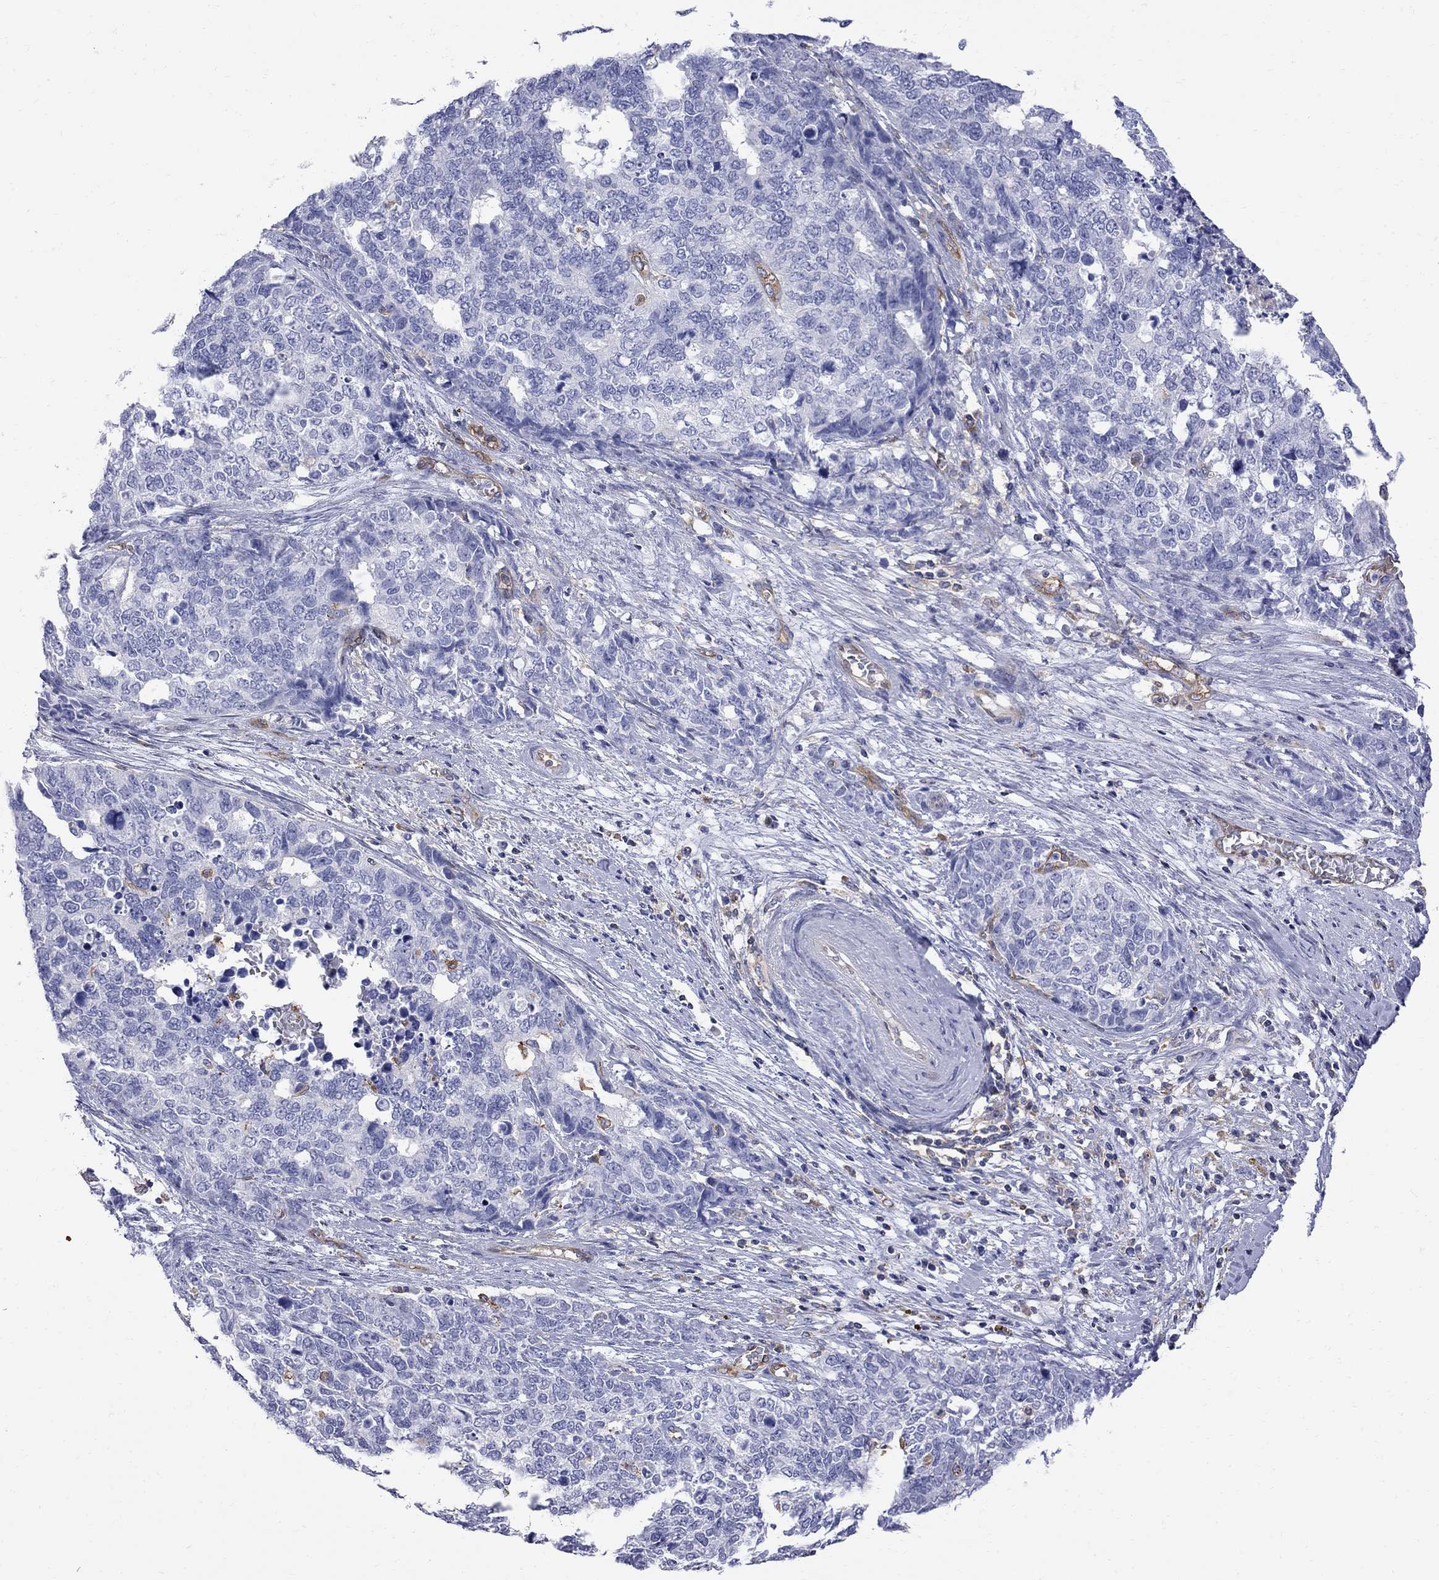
{"staining": {"intensity": "negative", "quantity": "none", "location": "none"}, "tissue": "cervical cancer", "cell_type": "Tumor cells", "image_type": "cancer", "snomed": [{"axis": "morphology", "description": "Squamous cell carcinoma, NOS"}, {"axis": "topography", "description": "Cervix"}], "caption": "DAB (3,3'-diaminobenzidine) immunohistochemical staining of human cervical cancer shows no significant expression in tumor cells. The staining is performed using DAB (3,3'-diaminobenzidine) brown chromogen with nuclei counter-stained in using hematoxylin.", "gene": "ABI3", "patient": {"sex": "female", "age": 63}}